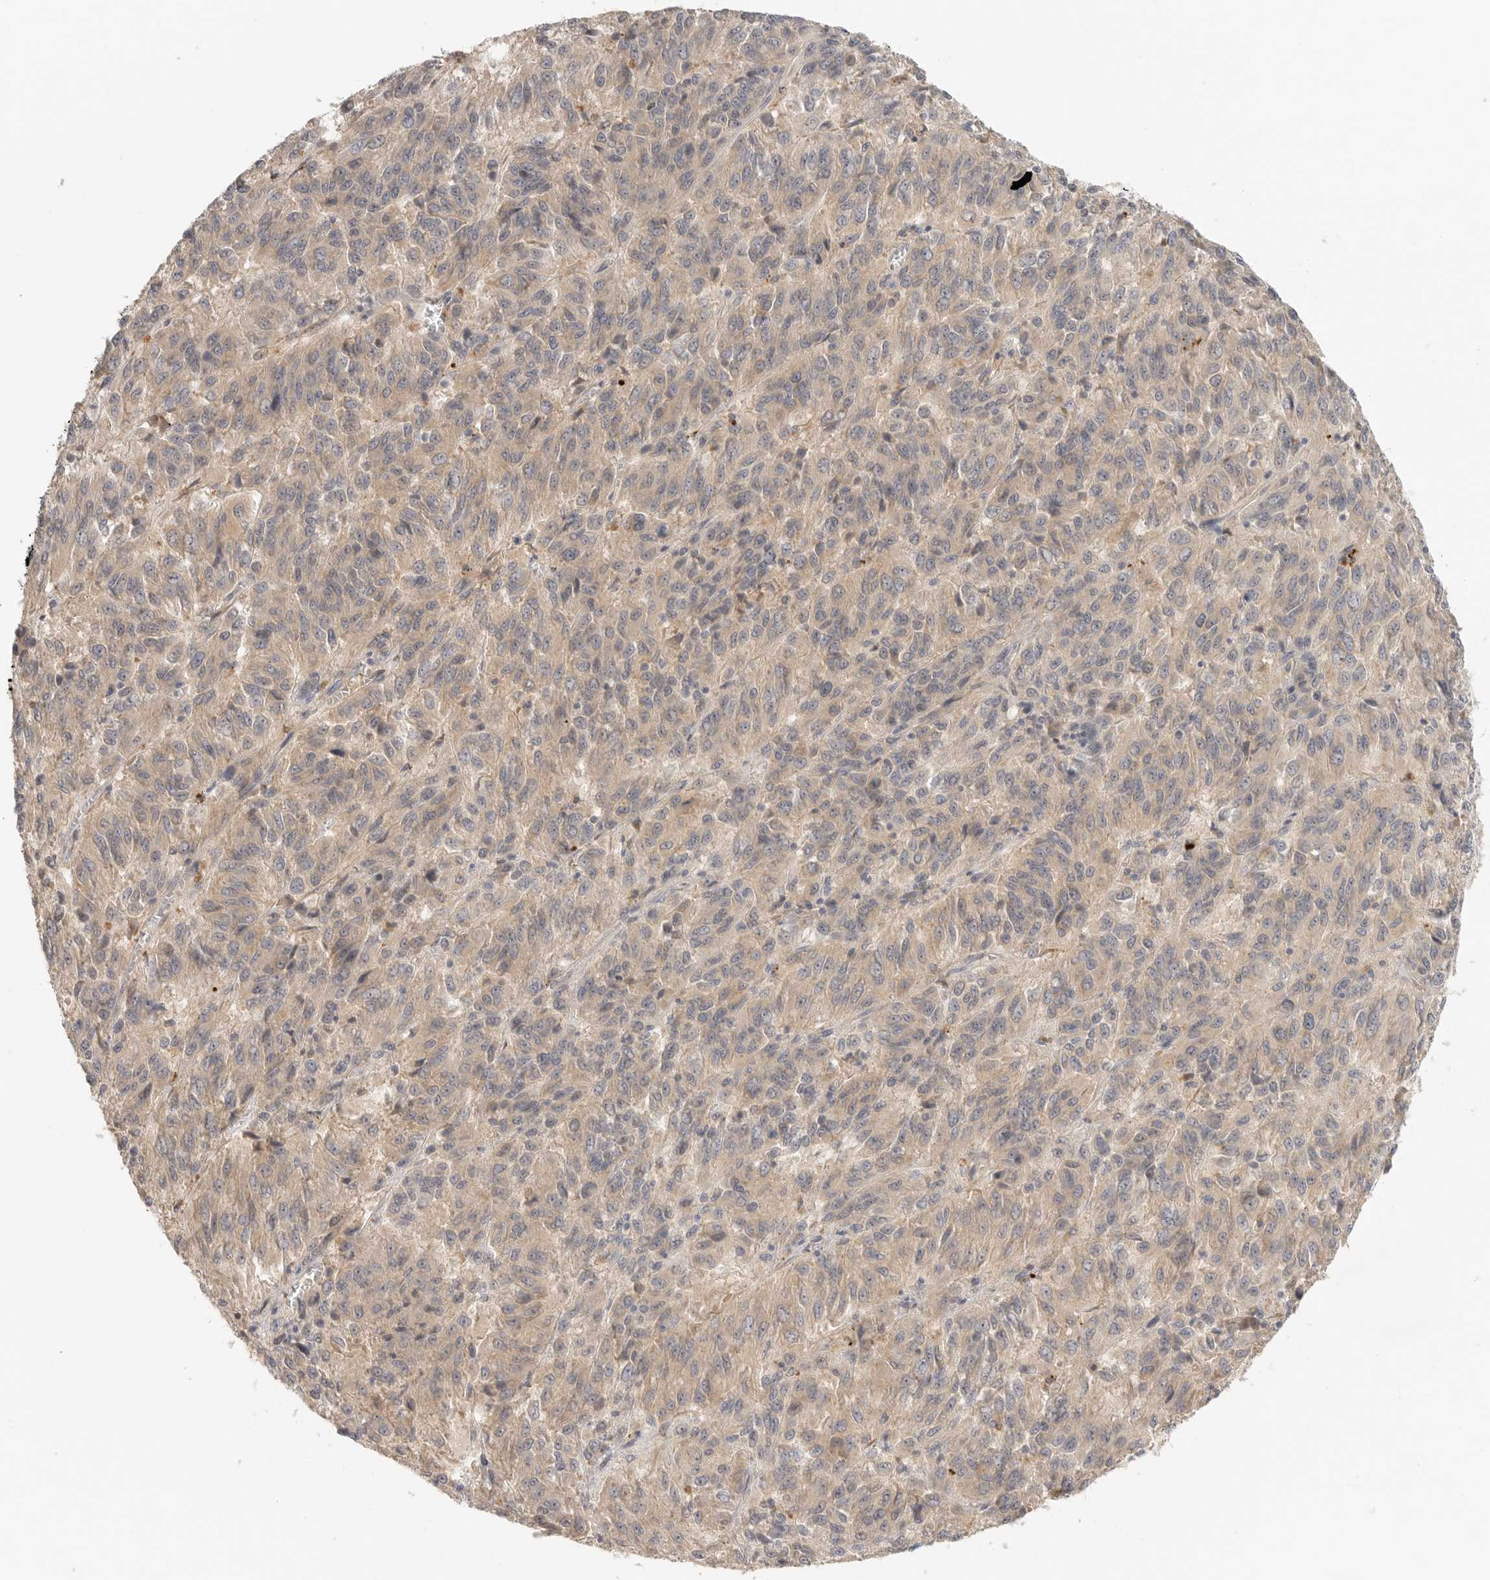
{"staining": {"intensity": "weak", "quantity": "25%-75%", "location": "cytoplasmic/membranous"}, "tissue": "melanoma", "cell_type": "Tumor cells", "image_type": "cancer", "snomed": [{"axis": "morphology", "description": "Malignant melanoma, Metastatic site"}, {"axis": "topography", "description": "Lung"}], "caption": "Malignant melanoma (metastatic site) stained with DAB (3,3'-diaminobenzidine) IHC displays low levels of weak cytoplasmic/membranous positivity in about 25%-75% of tumor cells.", "gene": "HDAC6", "patient": {"sex": "male", "age": 64}}